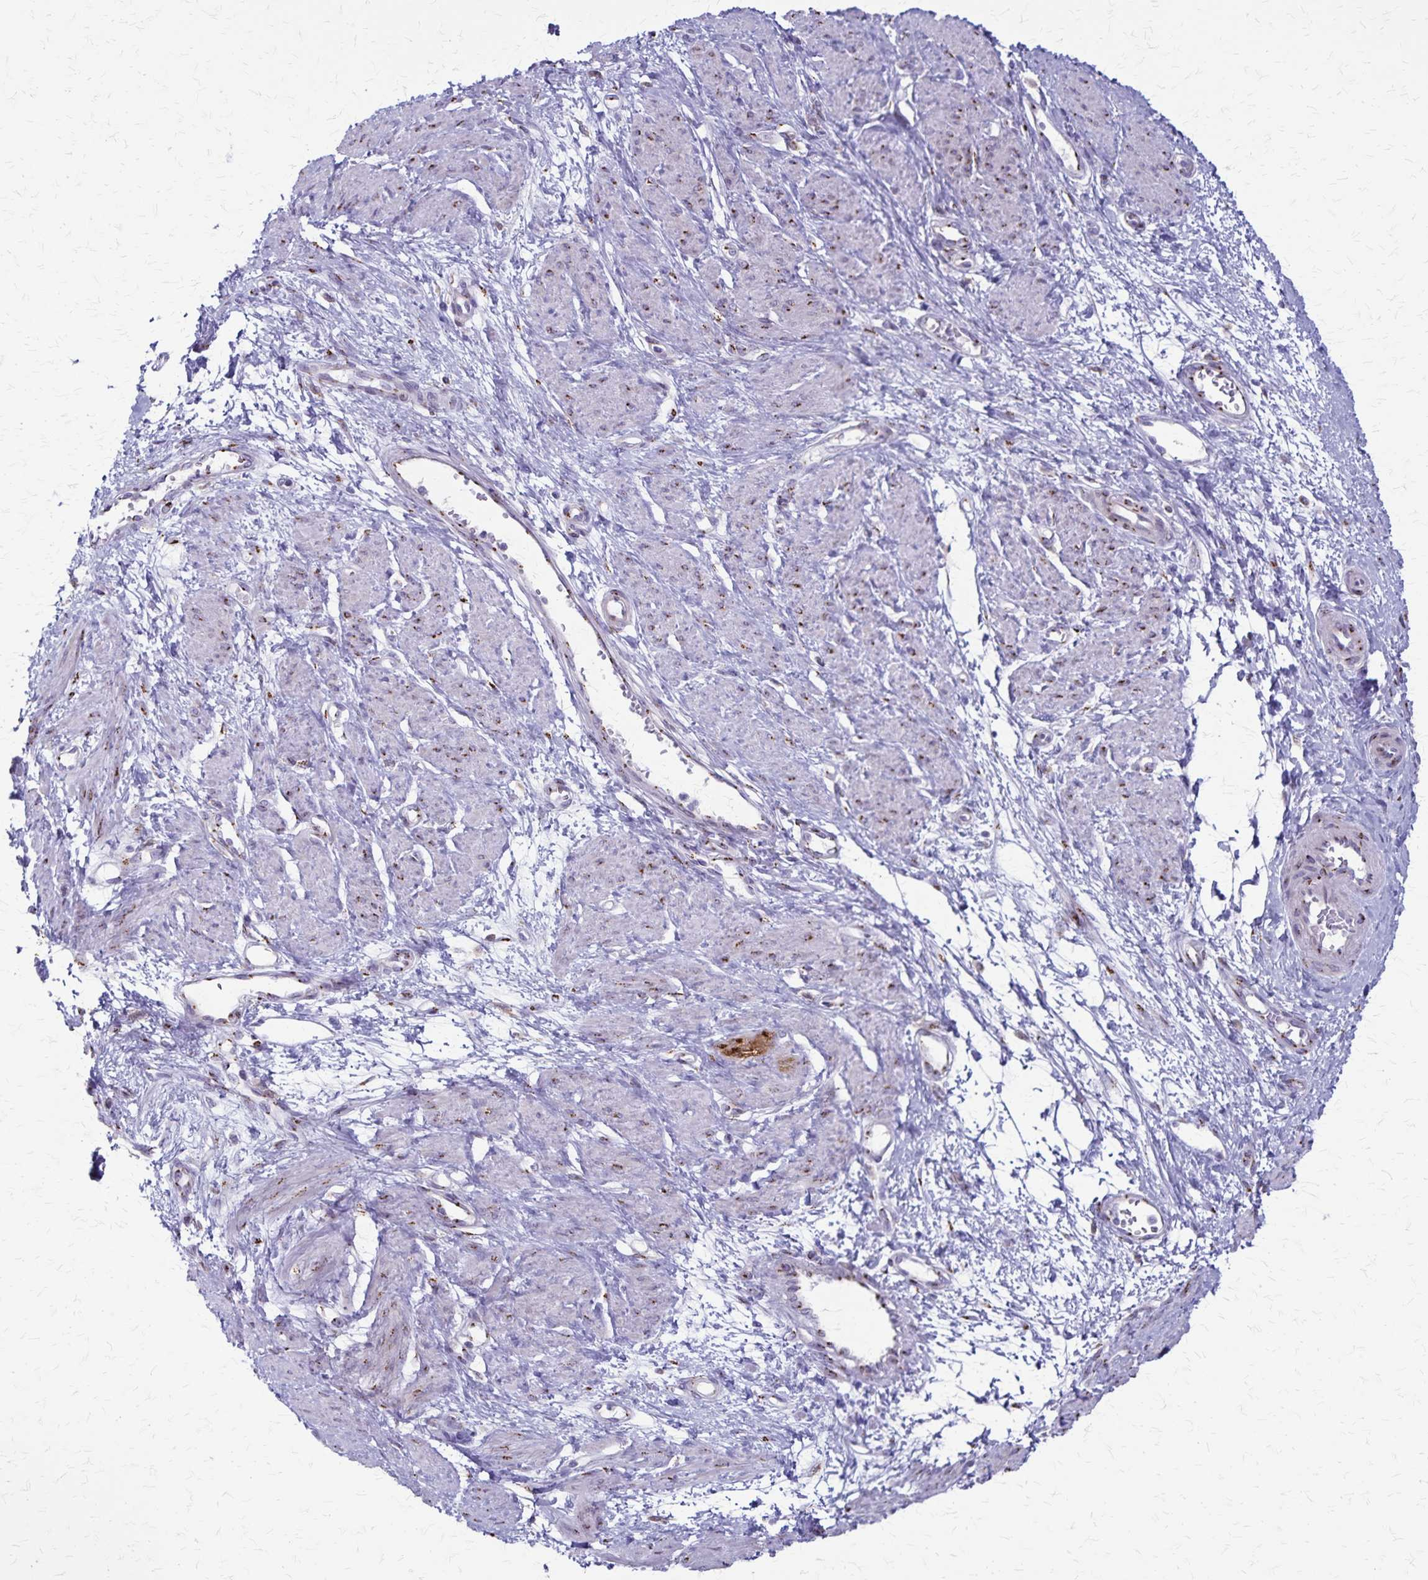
{"staining": {"intensity": "negative", "quantity": "none", "location": "none"}, "tissue": "smooth muscle", "cell_type": "Smooth muscle cells", "image_type": "normal", "snomed": [{"axis": "morphology", "description": "Normal tissue, NOS"}, {"axis": "topography", "description": "Smooth muscle"}, {"axis": "topography", "description": "Uterus"}], "caption": "Smooth muscle stained for a protein using immunohistochemistry demonstrates no staining smooth muscle cells.", "gene": "MCFD2", "patient": {"sex": "female", "age": 39}}